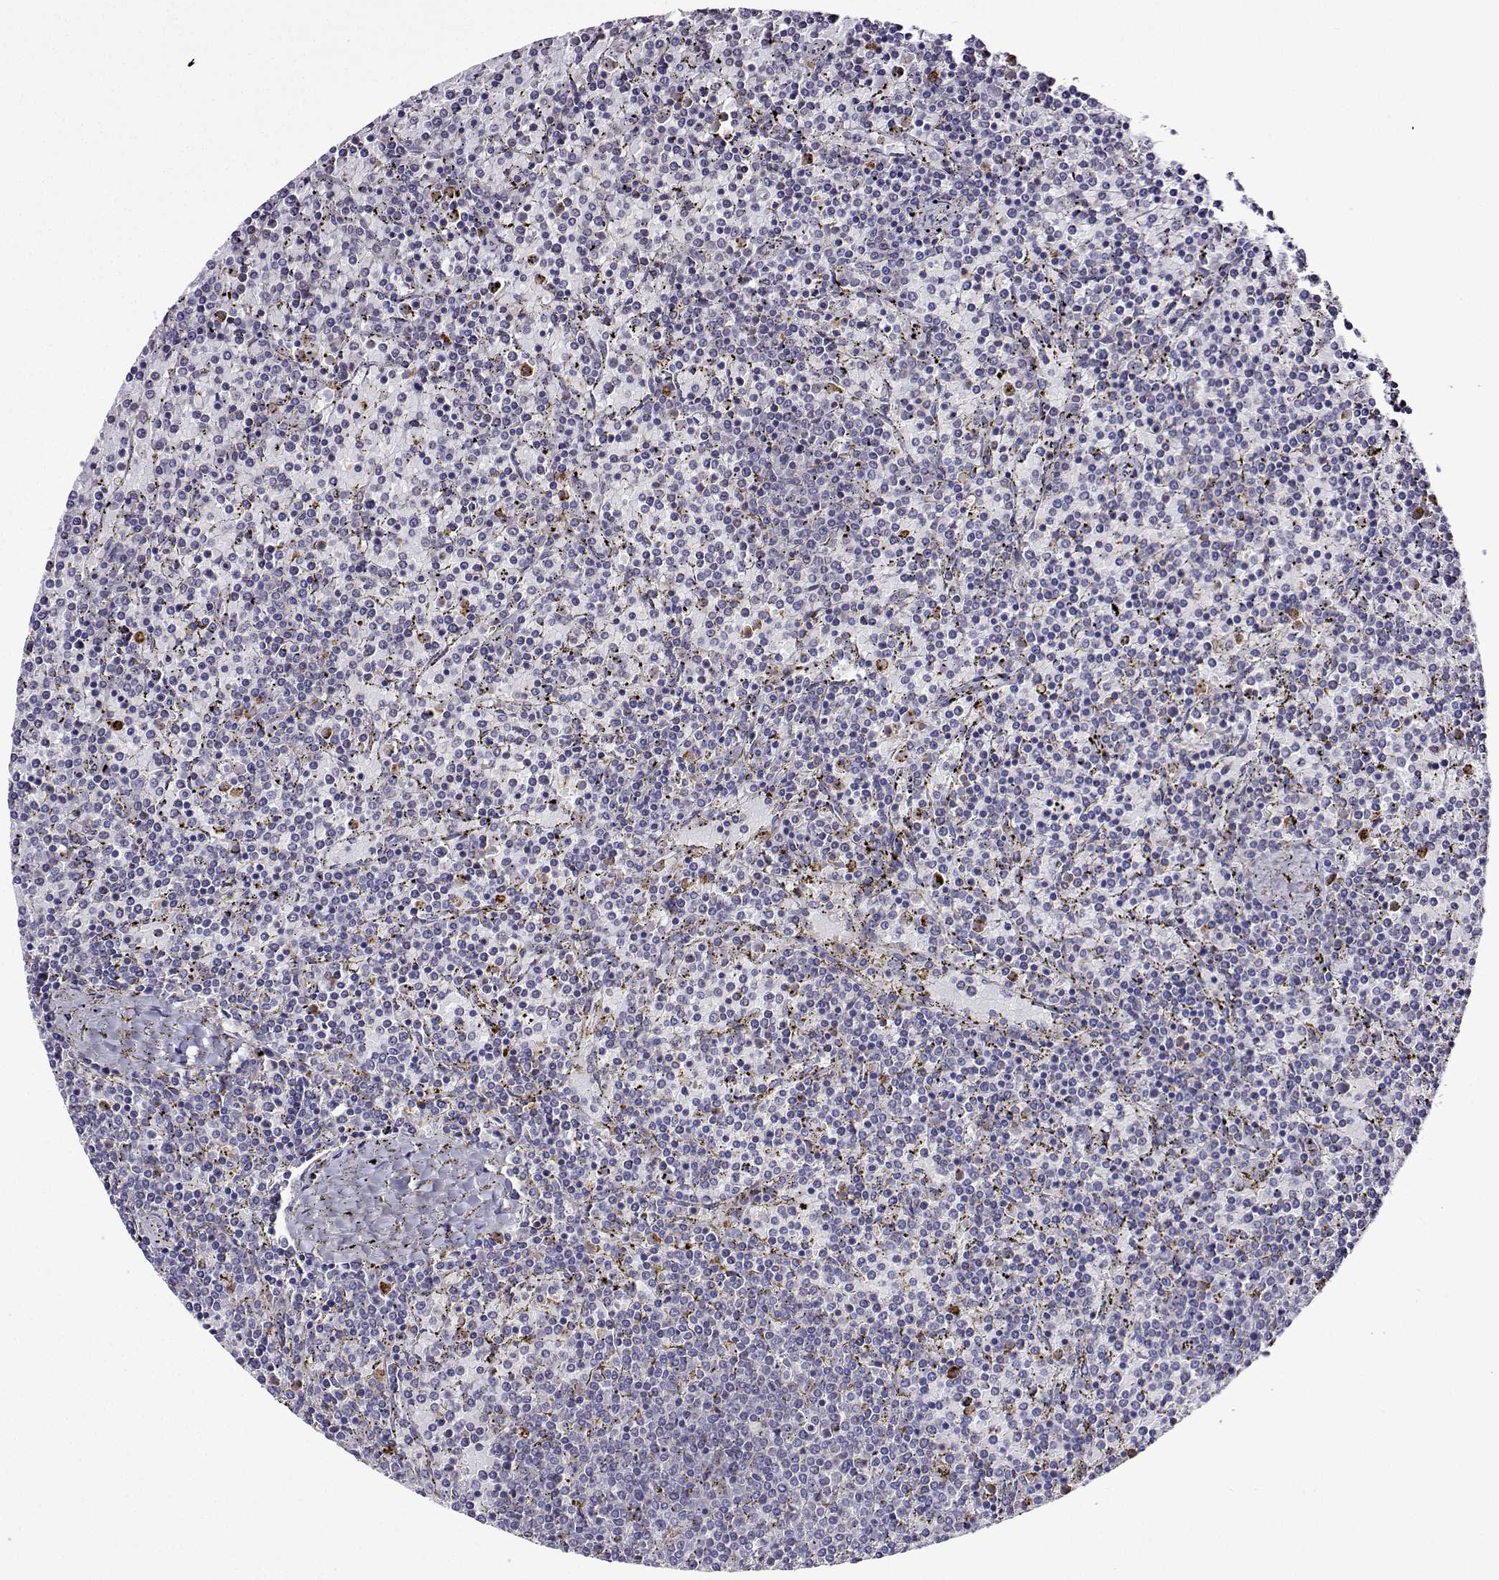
{"staining": {"intensity": "negative", "quantity": "none", "location": "none"}, "tissue": "lymphoma", "cell_type": "Tumor cells", "image_type": "cancer", "snomed": [{"axis": "morphology", "description": "Malignant lymphoma, non-Hodgkin's type, Low grade"}, {"axis": "topography", "description": "Spleen"}], "caption": "Immunohistochemistry (IHC) of human lymphoma exhibits no staining in tumor cells.", "gene": "SULT2A1", "patient": {"sex": "female", "age": 77}}